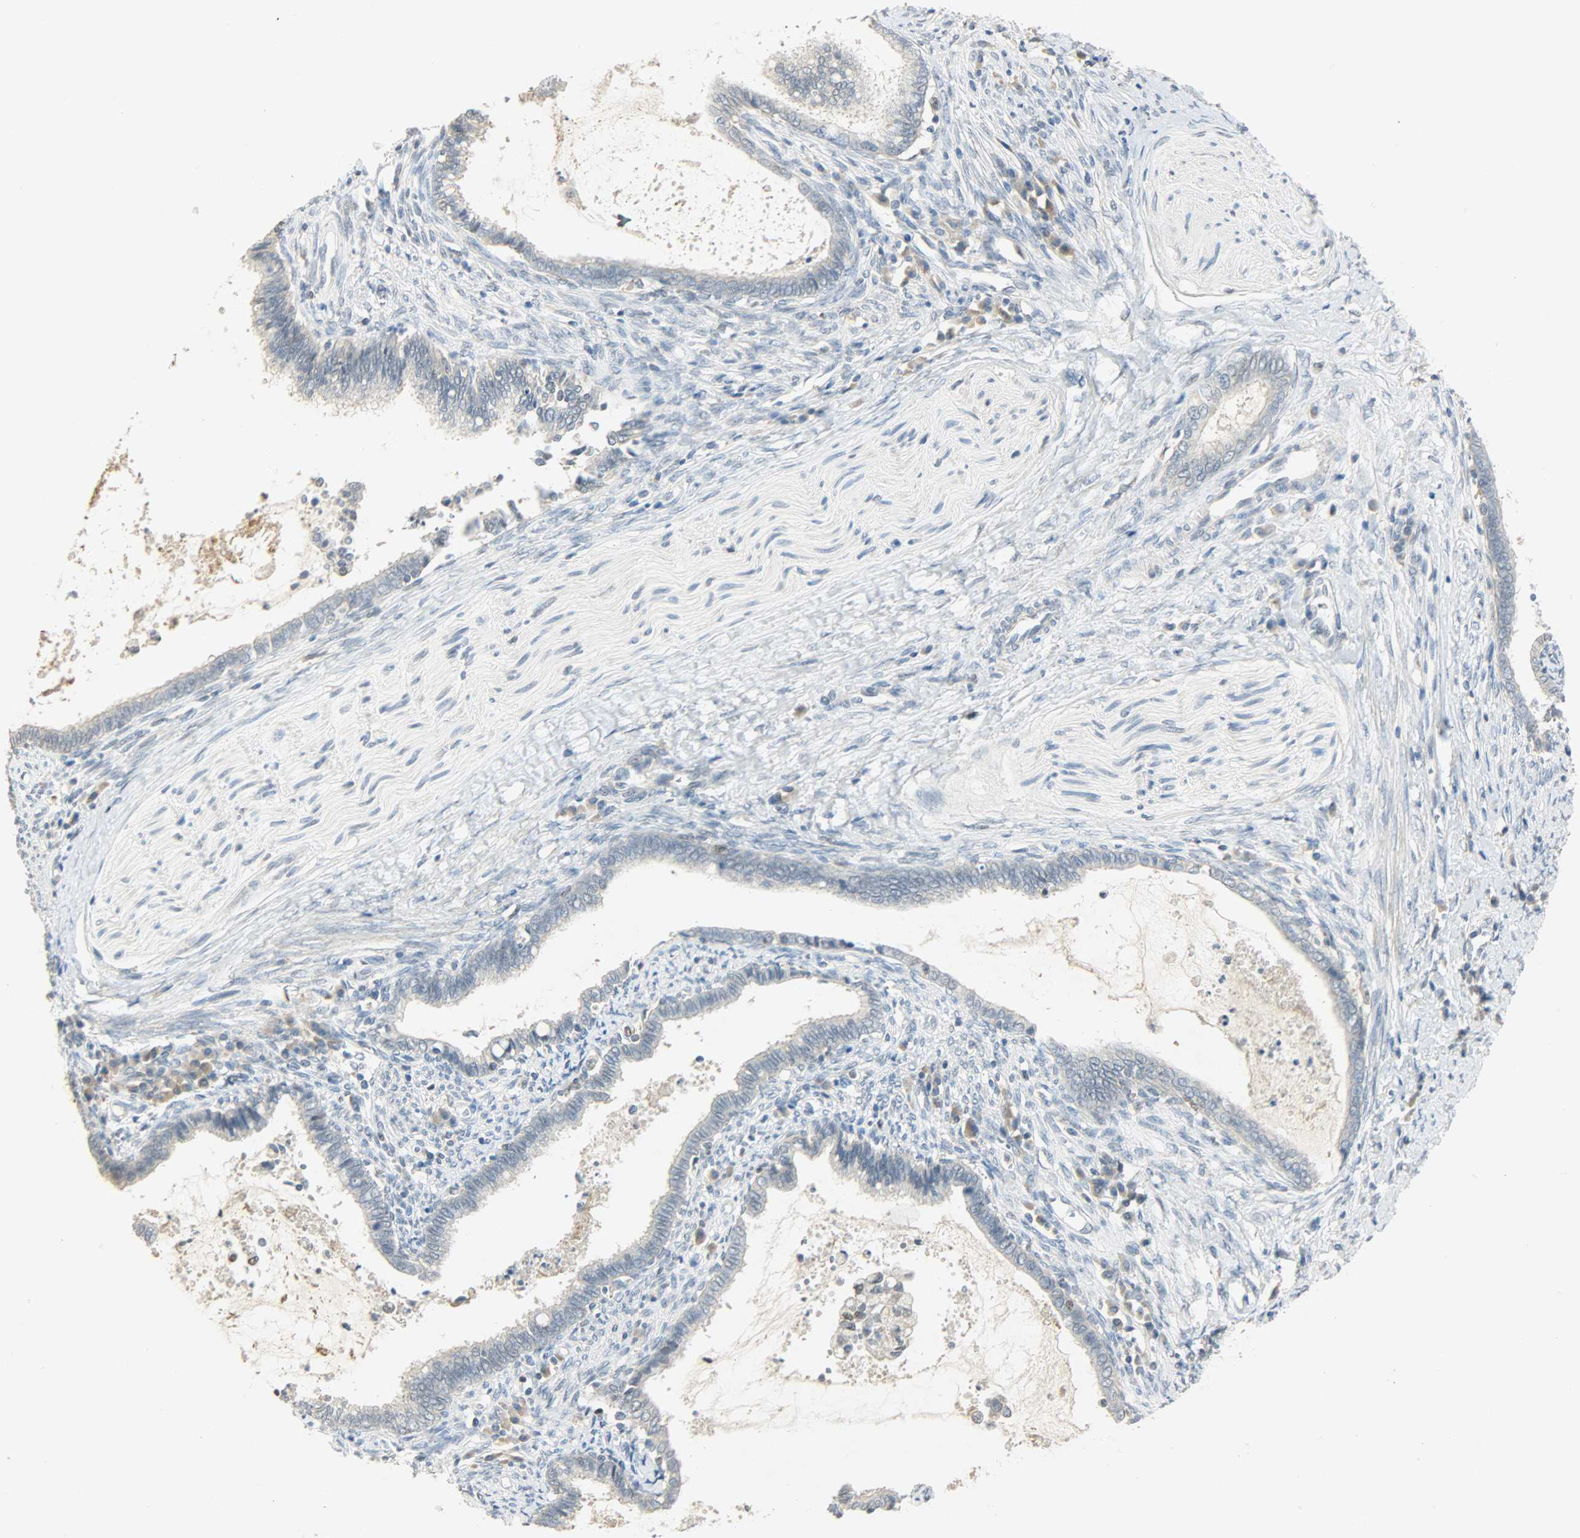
{"staining": {"intensity": "negative", "quantity": "none", "location": "none"}, "tissue": "cervical cancer", "cell_type": "Tumor cells", "image_type": "cancer", "snomed": [{"axis": "morphology", "description": "Adenocarcinoma, NOS"}, {"axis": "topography", "description": "Cervix"}], "caption": "Photomicrograph shows no protein positivity in tumor cells of adenocarcinoma (cervical) tissue.", "gene": "PPARG", "patient": {"sex": "female", "age": 44}}